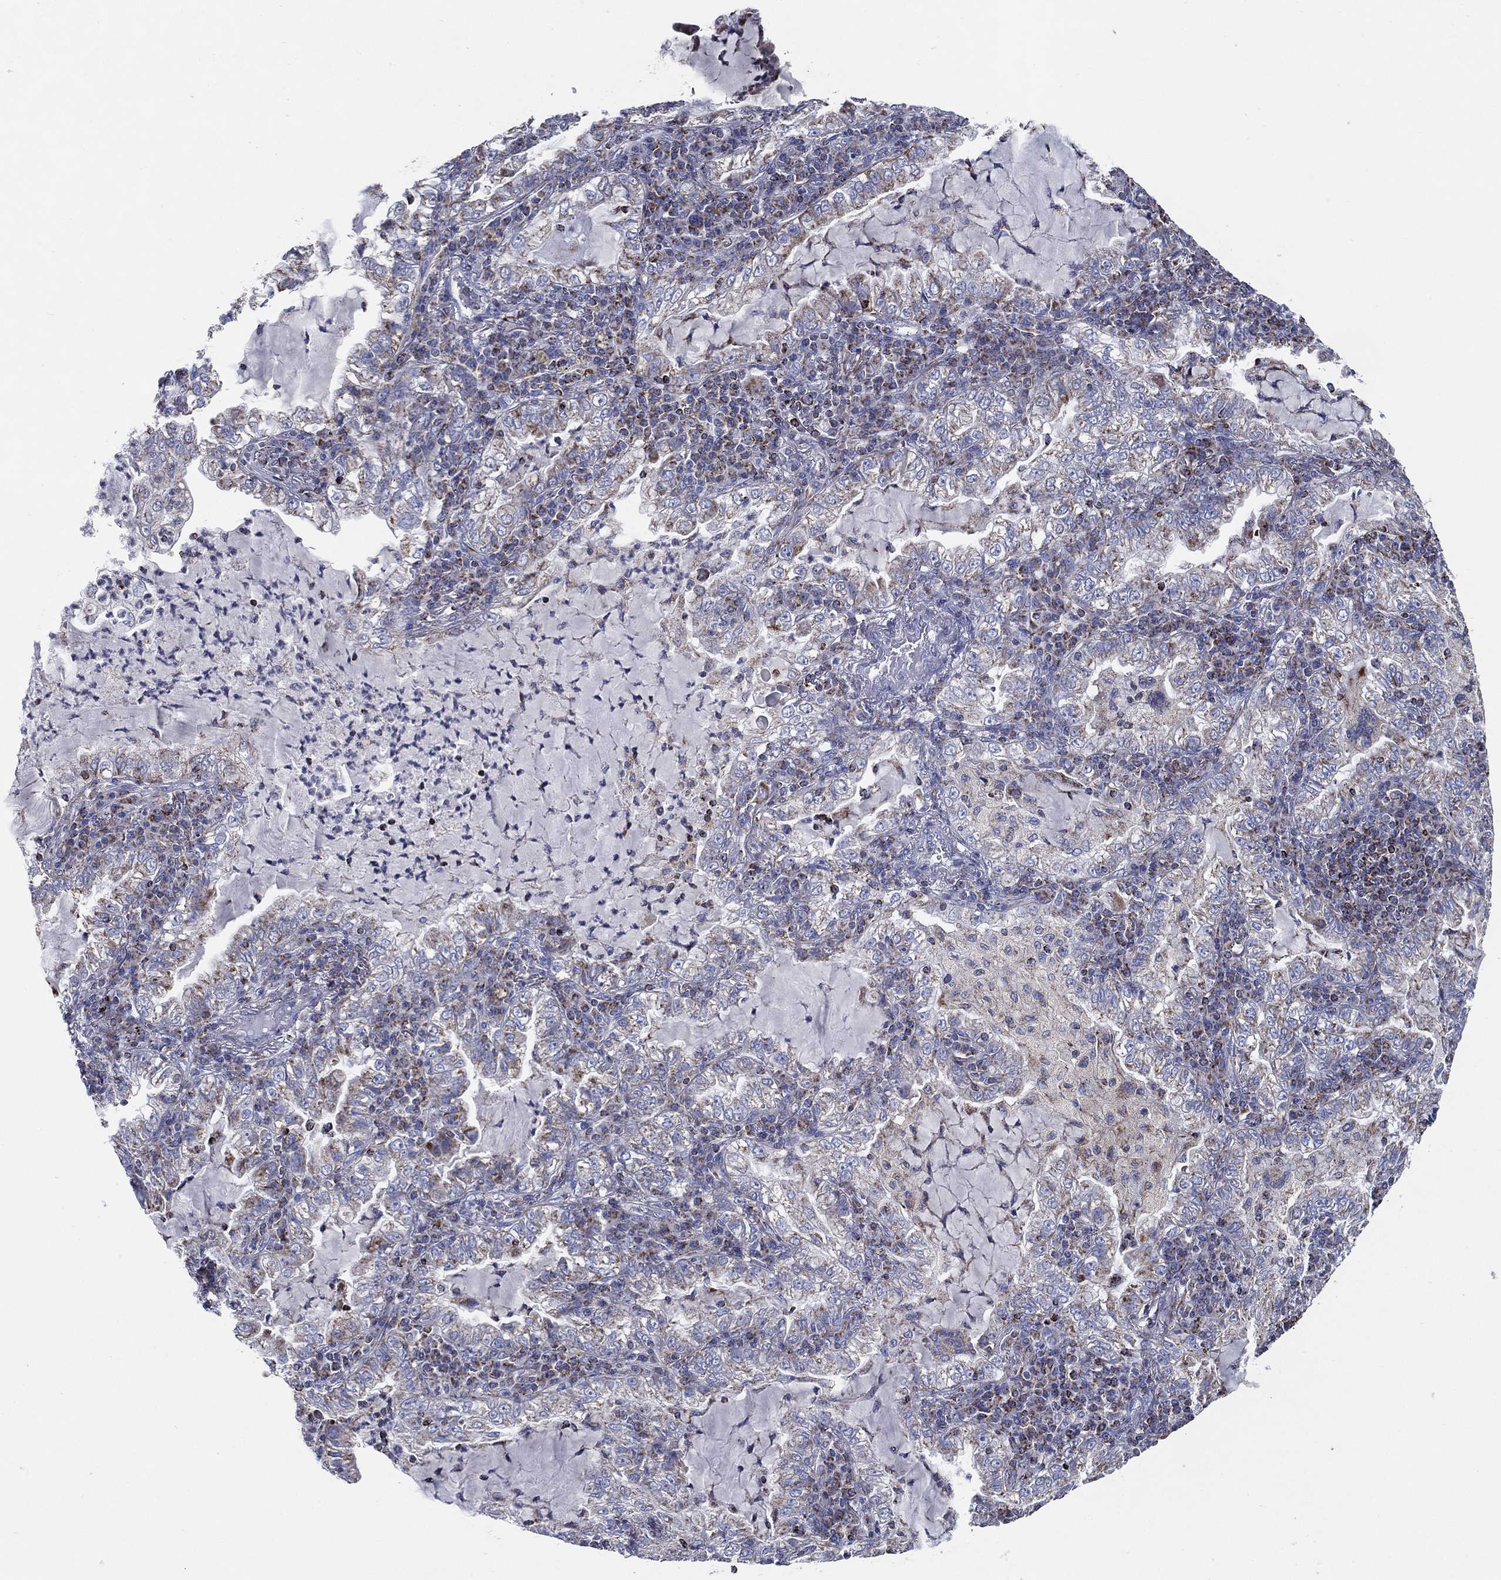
{"staining": {"intensity": "moderate", "quantity": "<25%", "location": "cytoplasmic/membranous"}, "tissue": "lung cancer", "cell_type": "Tumor cells", "image_type": "cancer", "snomed": [{"axis": "morphology", "description": "Adenocarcinoma, NOS"}, {"axis": "topography", "description": "Lung"}], "caption": "An IHC photomicrograph of tumor tissue is shown. Protein staining in brown labels moderate cytoplasmic/membranous positivity in lung cancer within tumor cells.", "gene": "SFXN1", "patient": {"sex": "female", "age": 73}}